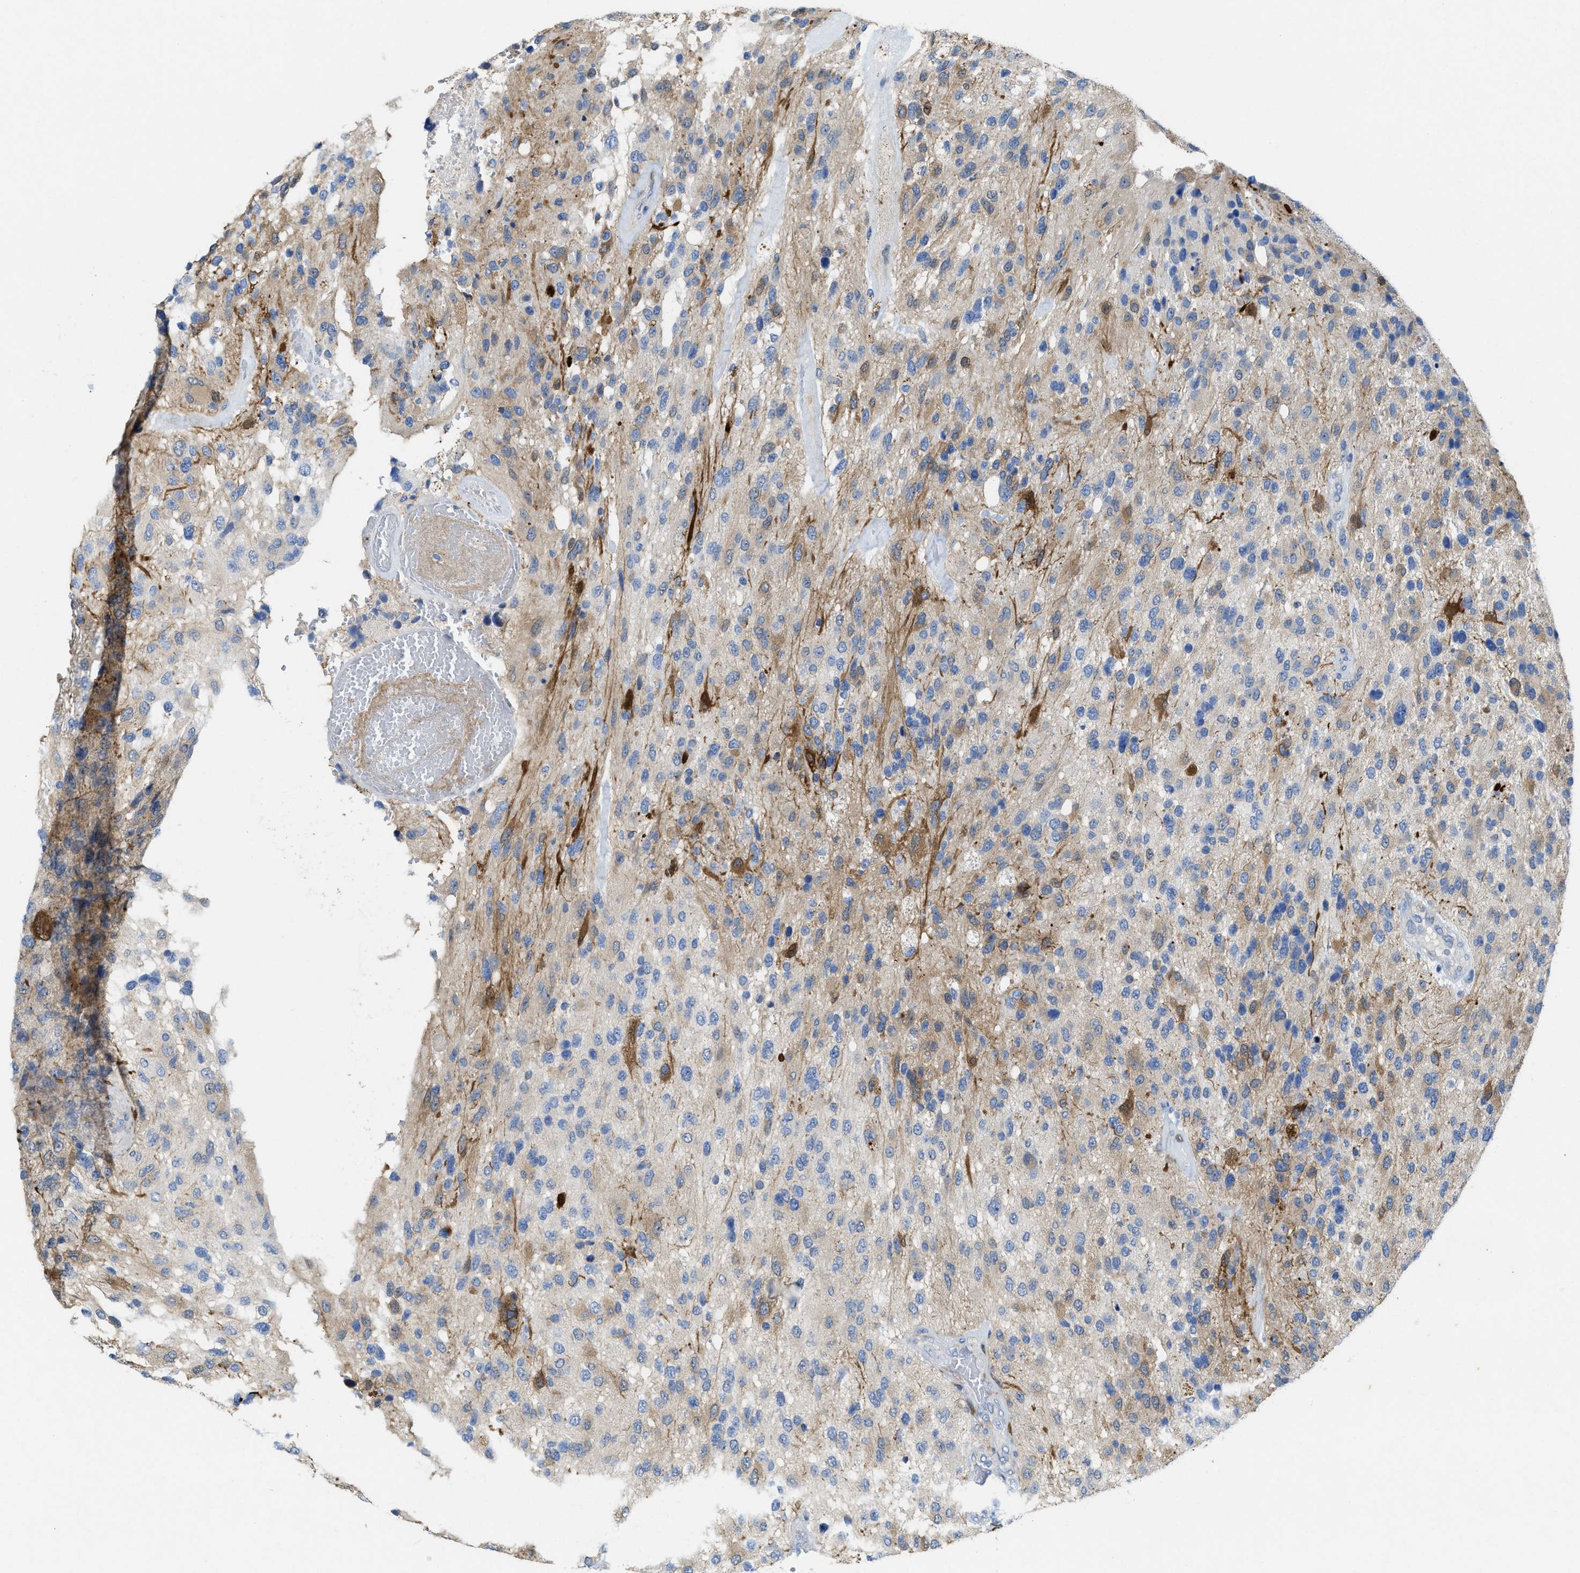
{"staining": {"intensity": "weak", "quantity": "<25%", "location": "cytoplasmic/membranous"}, "tissue": "glioma", "cell_type": "Tumor cells", "image_type": "cancer", "snomed": [{"axis": "morphology", "description": "Glioma, malignant, High grade"}, {"axis": "topography", "description": "Brain"}], "caption": "The photomicrograph demonstrates no significant staining in tumor cells of glioma. (DAB (3,3'-diaminobenzidine) immunohistochemistry visualized using brightfield microscopy, high magnification).", "gene": "ASS1", "patient": {"sex": "female", "age": 58}}